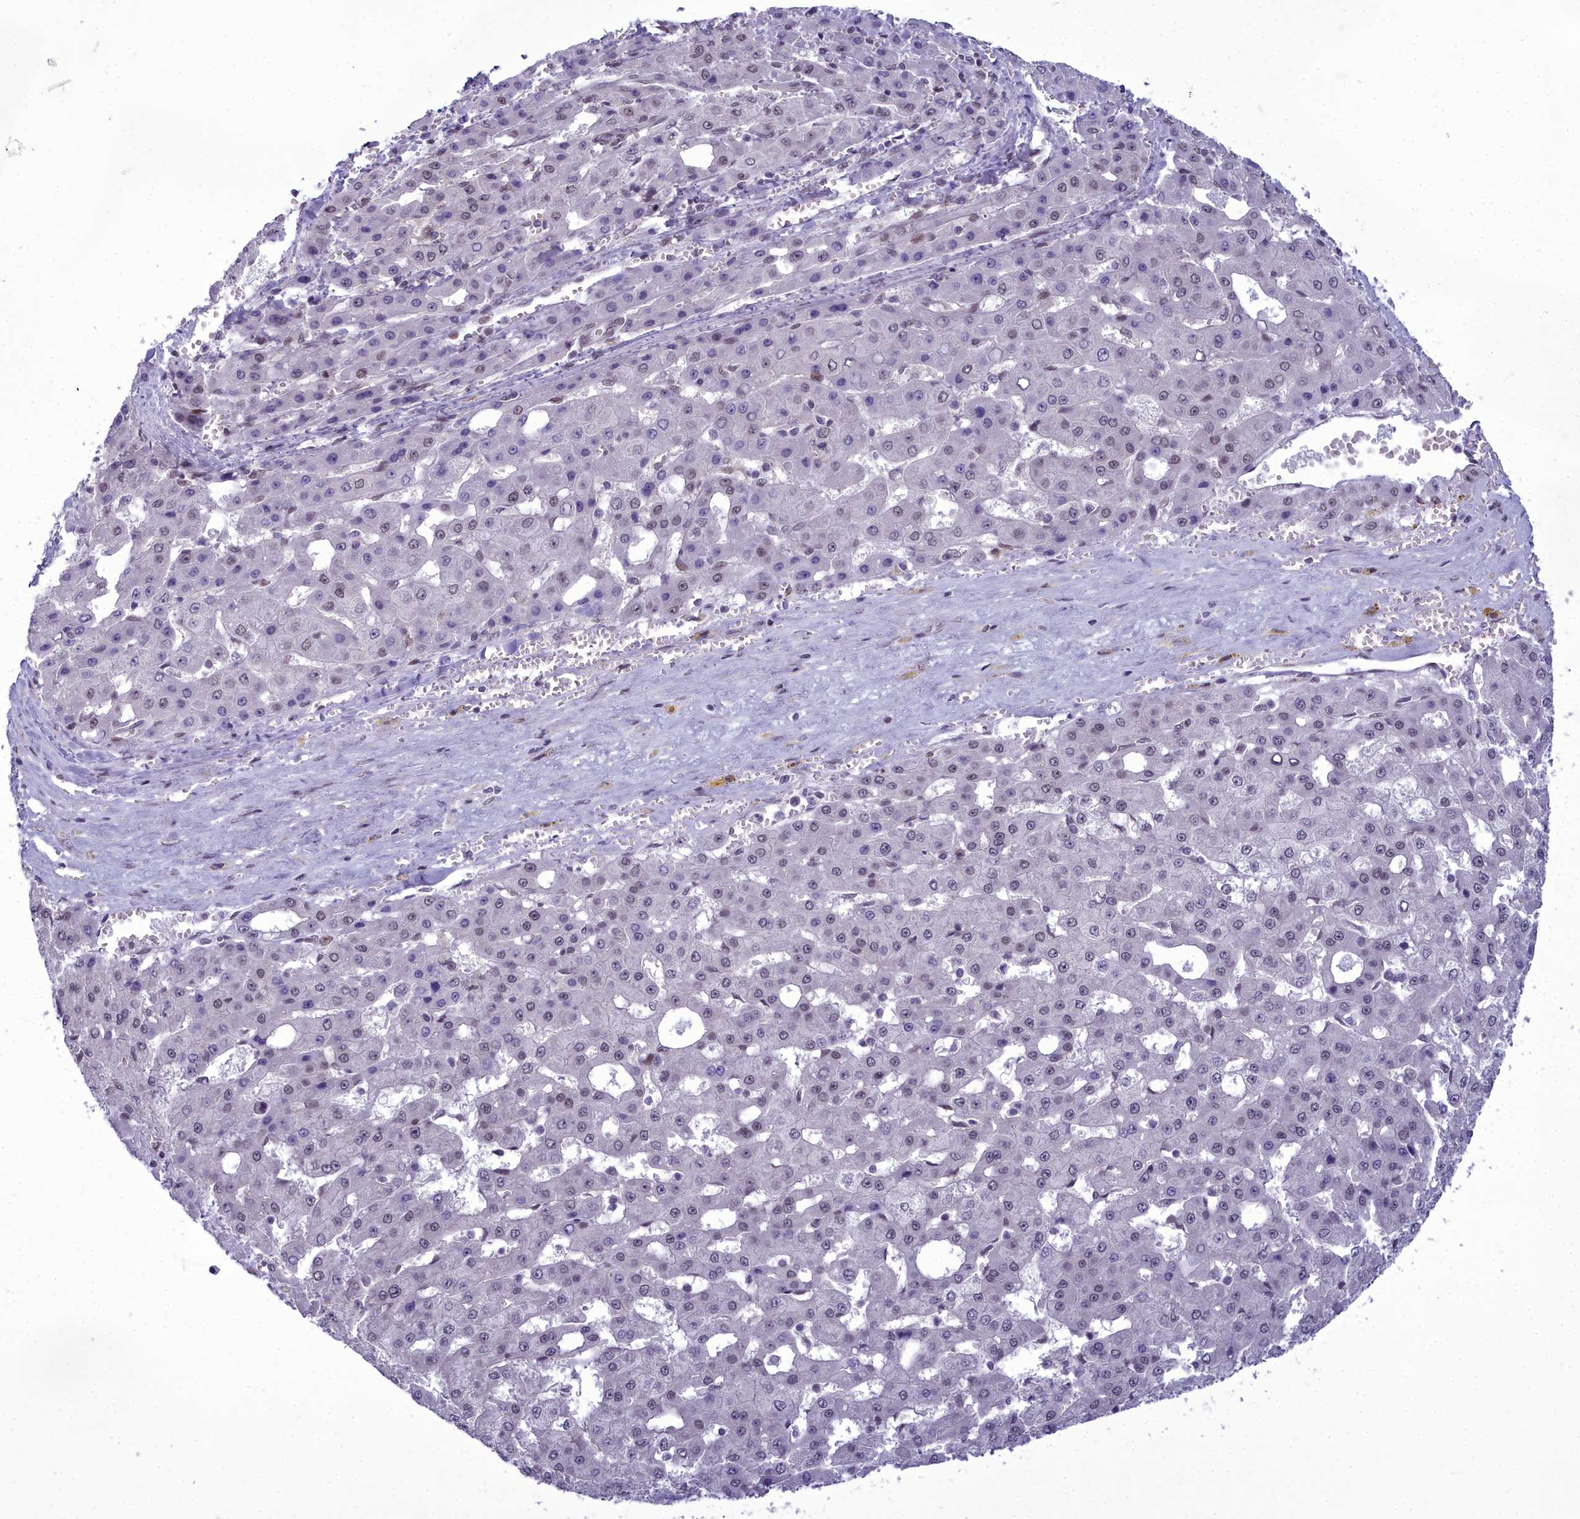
{"staining": {"intensity": "weak", "quantity": "<25%", "location": "nuclear"}, "tissue": "liver cancer", "cell_type": "Tumor cells", "image_type": "cancer", "snomed": [{"axis": "morphology", "description": "Carcinoma, Hepatocellular, NOS"}, {"axis": "topography", "description": "Liver"}], "caption": "Tumor cells show no significant protein expression in liver cancer.", "gene": "CEACAM19", "patient": {"sex": "male", "age": 47}}